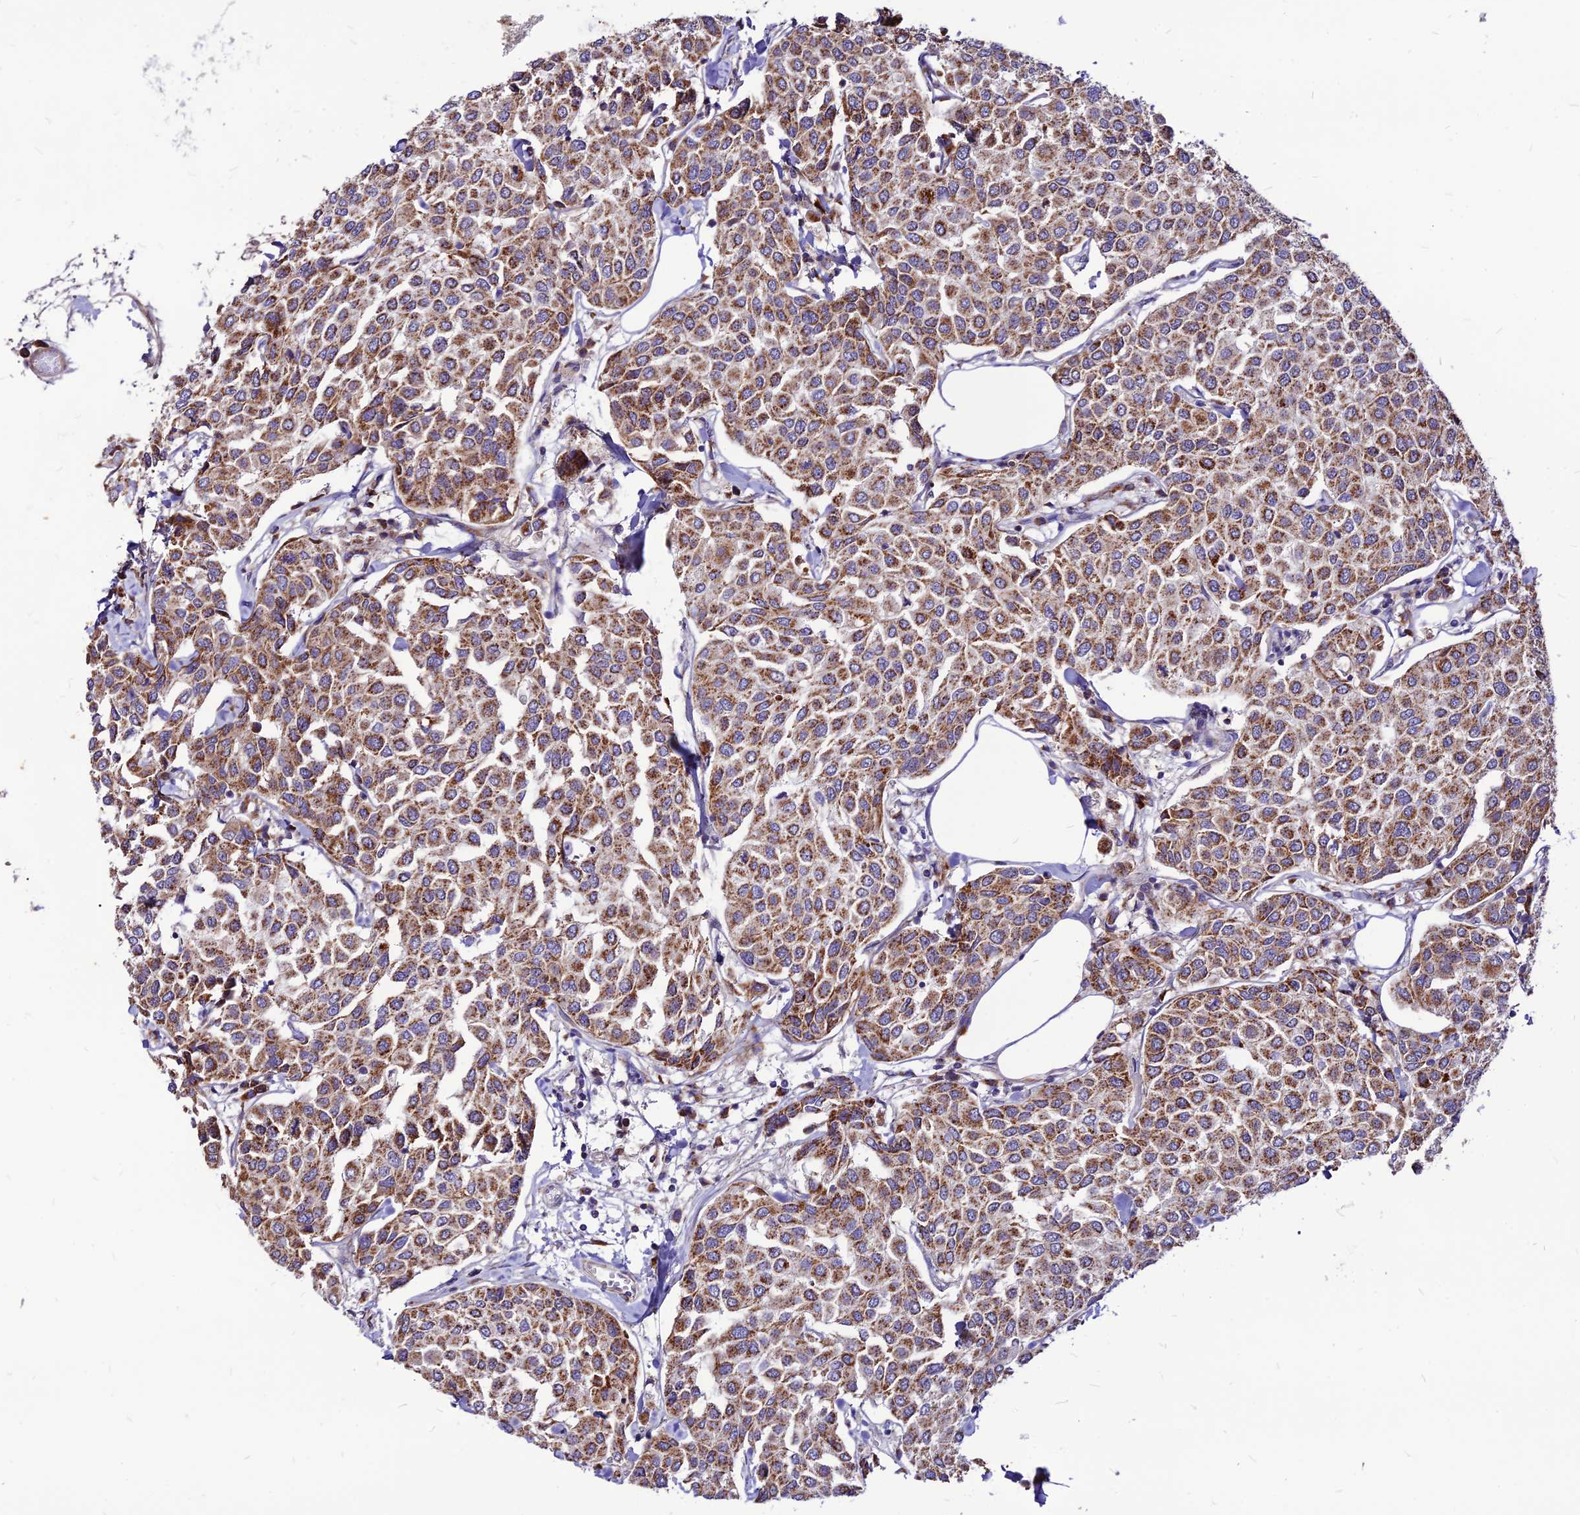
{"staining": {"intensity": "moderate", "quantity": ">75%", "location": "cytoplasmic/membranous"}, "tissue": "breast cancer", "cell_type": "Tumor cells", "image_type": "cancer", "snomed": [{"axis": "morphology", "description": "Duct carcinoma"}, {"axis": "topography", "description": "Breast"}], "caption": "The image exhibits staining of intraductal carcinoma (breast), revealing moderate cytoplasmic/membranous protein staining (brown color) within tumor cells.", "gene": "ECI1", "patient": {"sex": "female", "age": 55}}